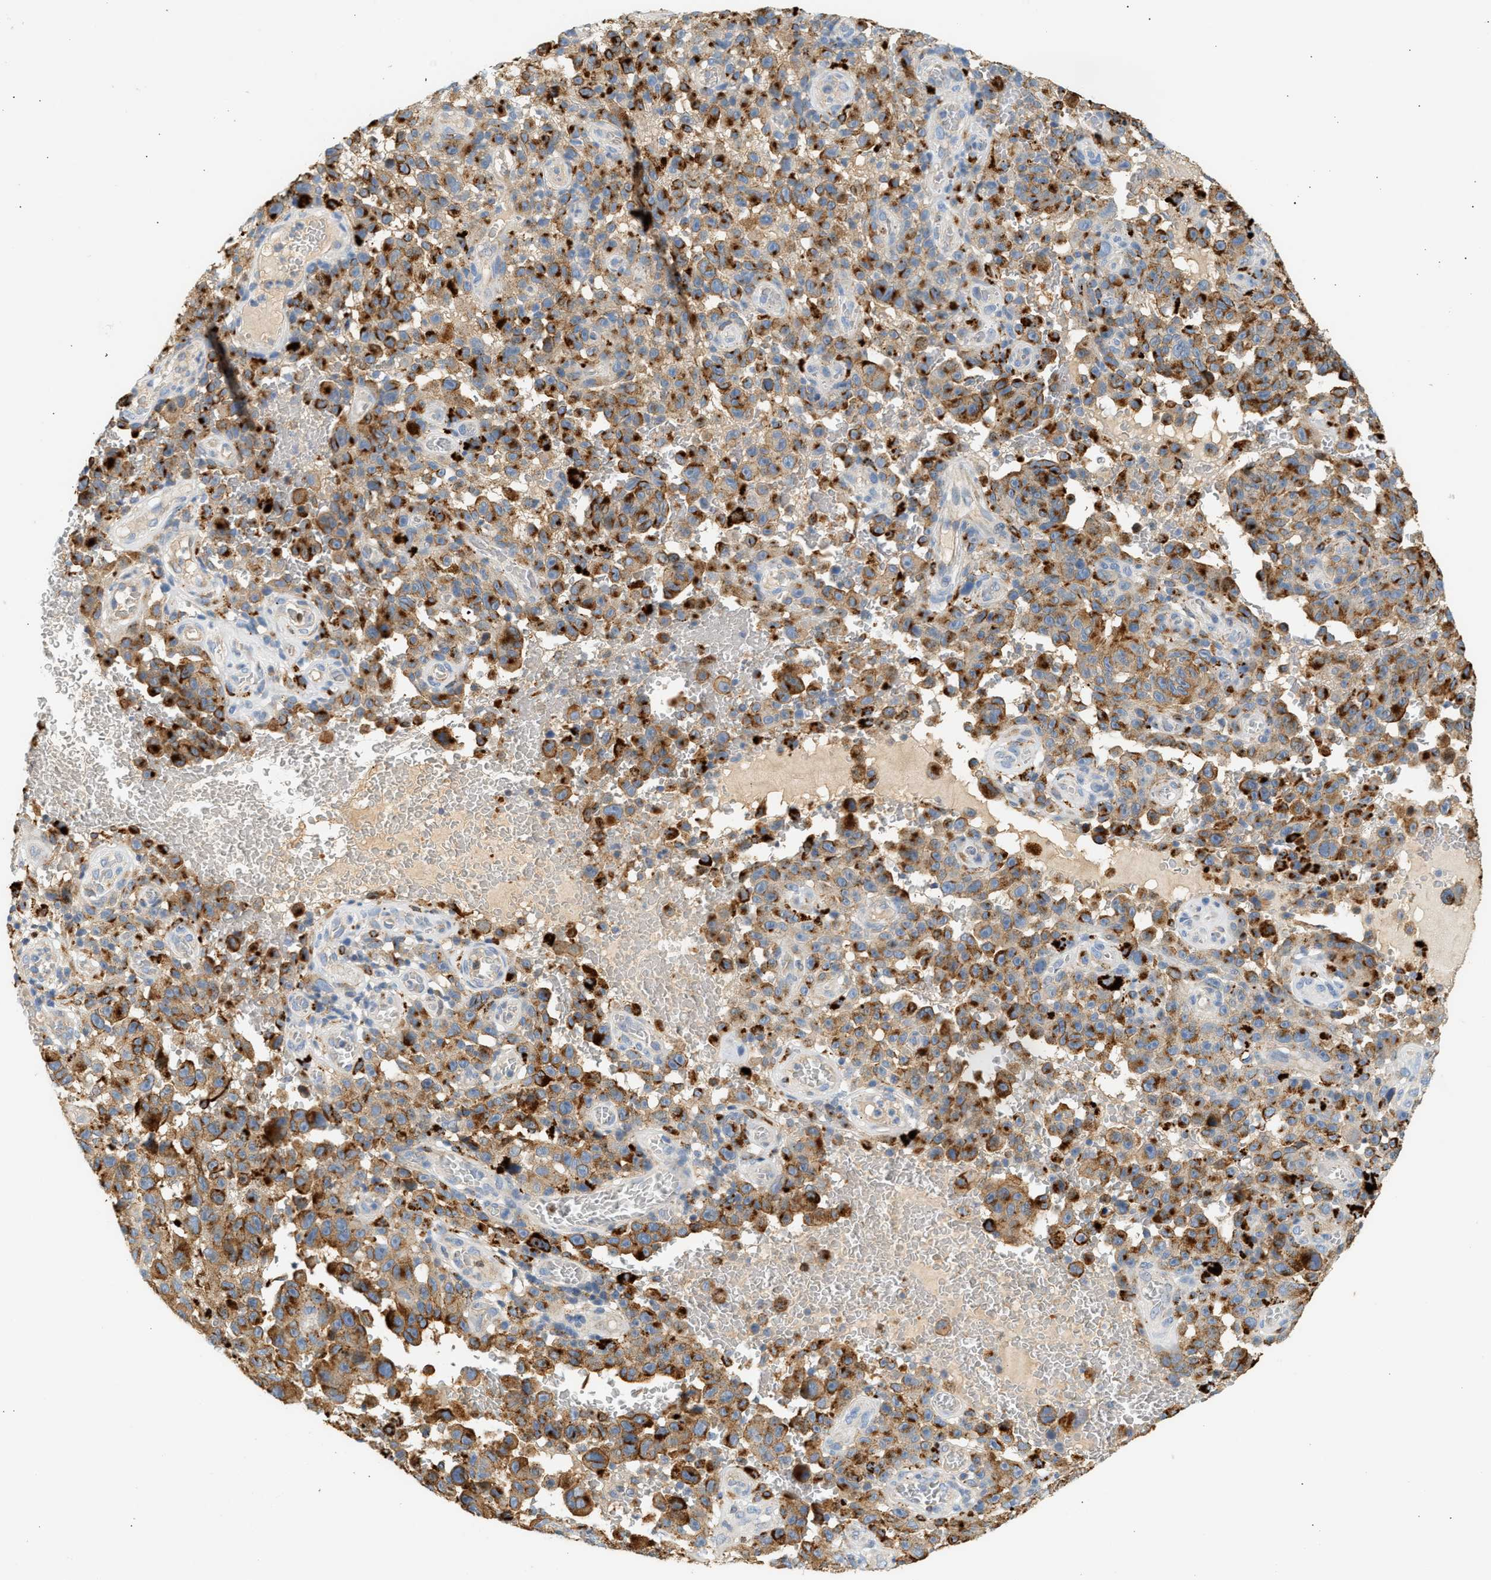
{"staining": {"intensity": "strong", "quantity": ">75%", "location": "cytoplasmic/membranous"}, "tissue": "melanoma", "cell_type": "Tumor cells", "image_type": "cancer", "snomed": [{"axis": "morphology", "description": "Malignant melanoma, NOS"}, {"axis": "topography", "description": "Skin"}], "caption": "High-power microscopy captured an IHC histopathology image of malignant melanoma, revealing strong cytoplasmic/membranous staining in approximately >75% of tumor cells.", "gene": "ENTHD1", "patient": {"sex": "female", "age": 82}}